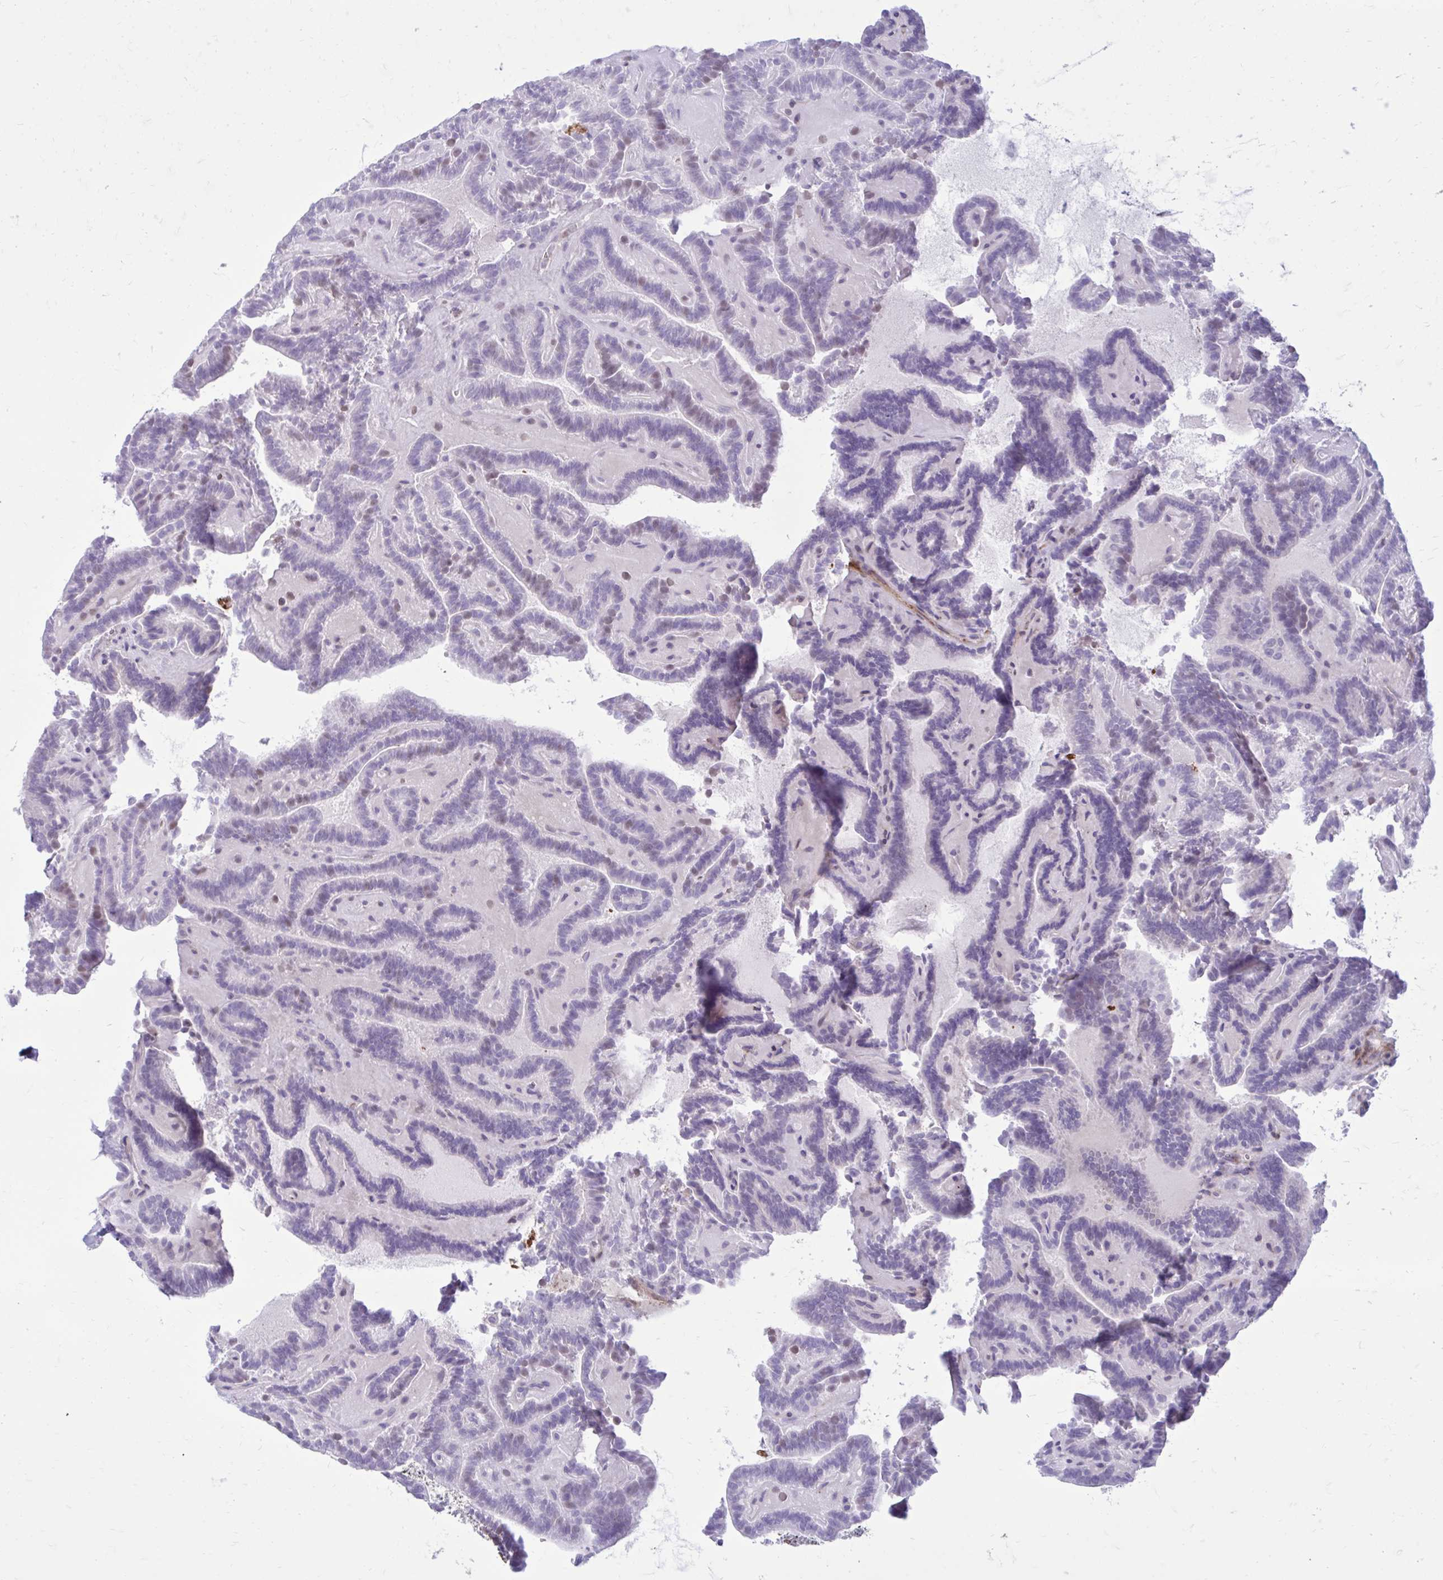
{"staining": {"intensity": "weak", "quantity": "<25%", "location": "nuclear"}, "tissue": "thyroid cancer", "cell_type": "Tumor cells", "image_type": "cancer", "snomed": [{"axis": "morphology", "description": "Papillary adenocarcinoma, NOS"}, {"axis": "topography", "description": "Thyroid gland"}], "caption": "This is an IHC micrograph of papillary adenocarcinoma (thyroid). There is no staining in tumor cells.", "gene": "BEND5", "patient": {"sex": "female", "age": 21}}